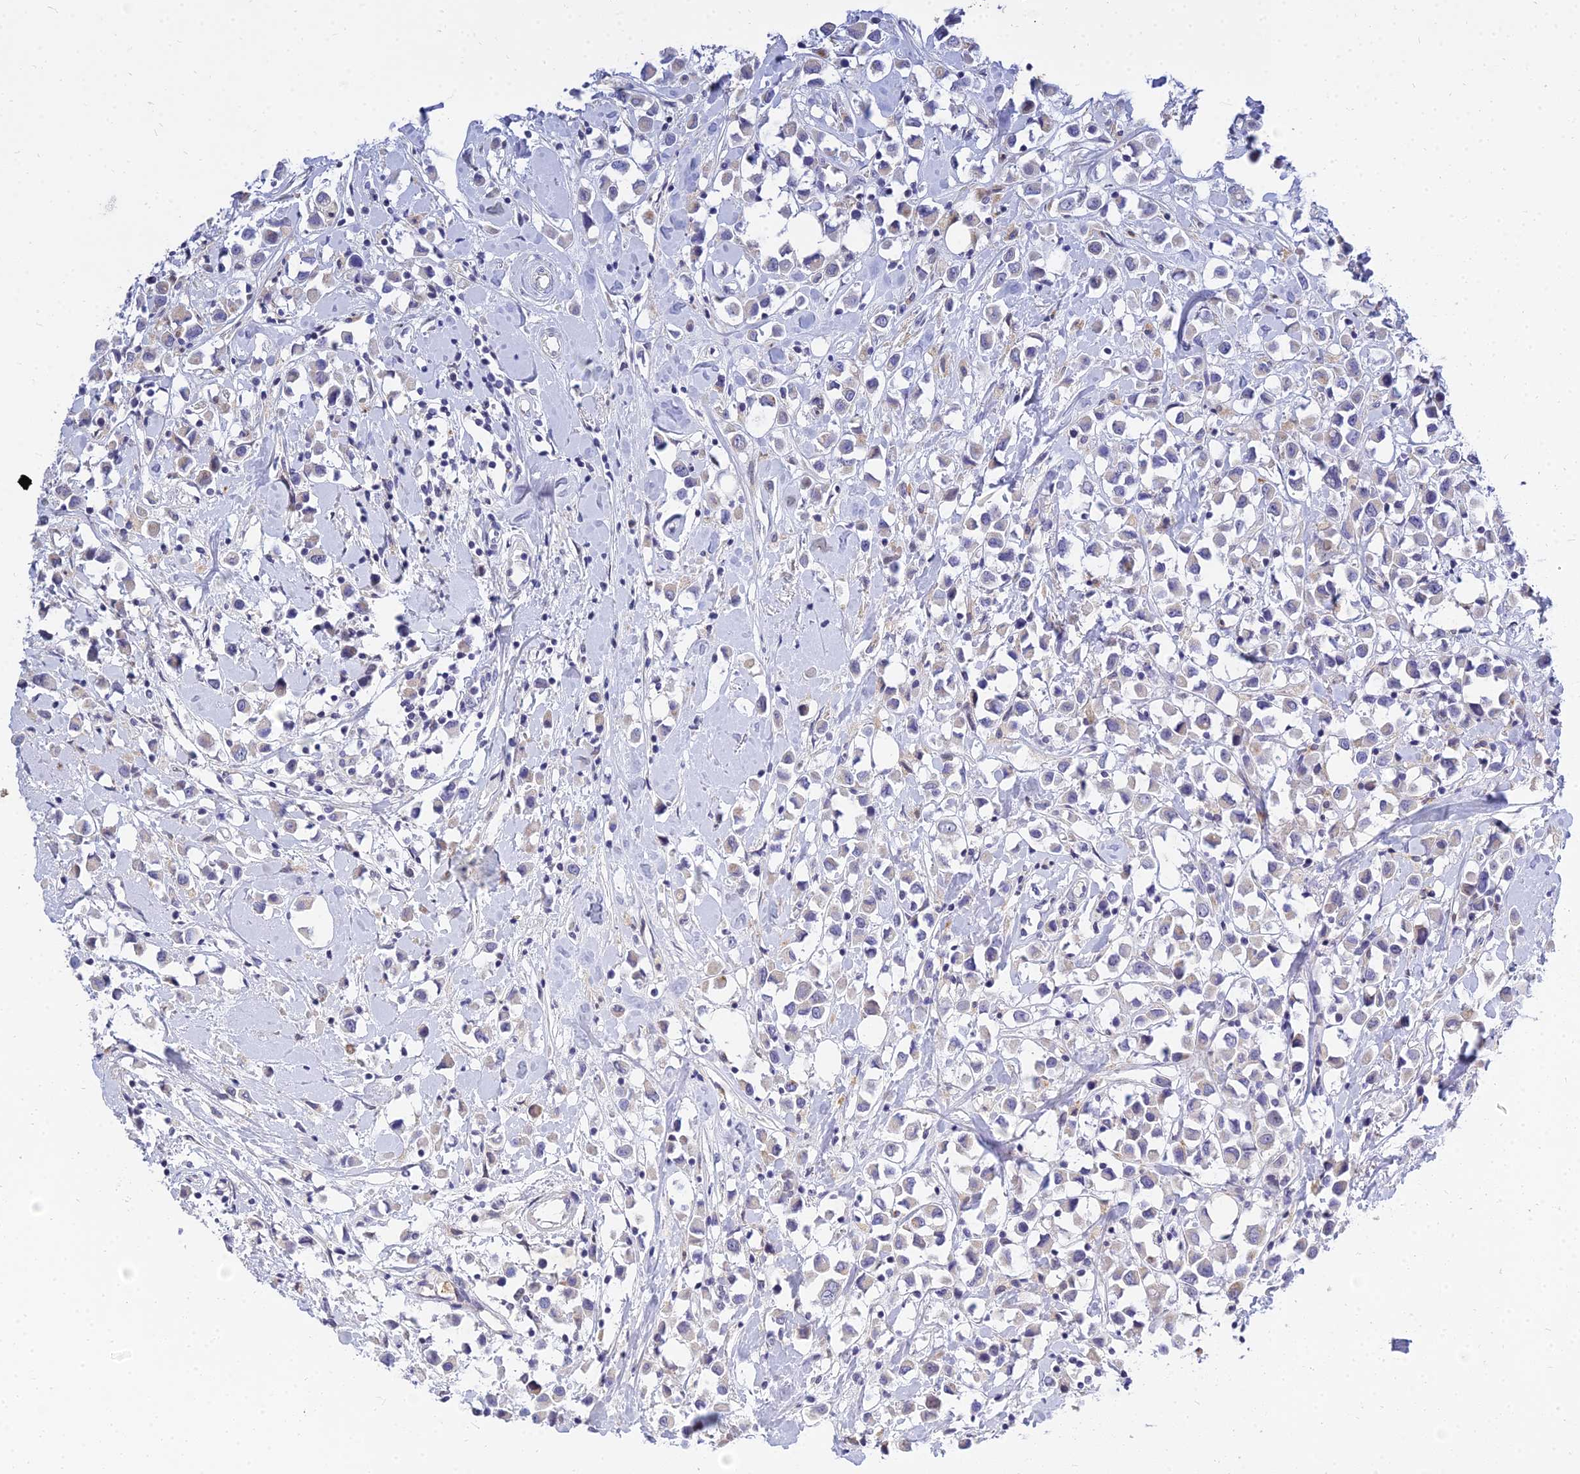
{"staining": {"intensity": "negative", "quantity": "none", "location": "none"}, "tissue": "breast cancer", "cell_type": "Tumor cells", "image_type": "cancer", "snomed": [{"axis": "morphology", "description": "Duct carcinoma"}, {"axis": "topography", "description": "Breast"}], "caption": "Immunohistochemistry of breast cancer displays no positivity in tumor cells.", "gene": "VWC2L", "patient": {"sex": "female", "age": 61}}